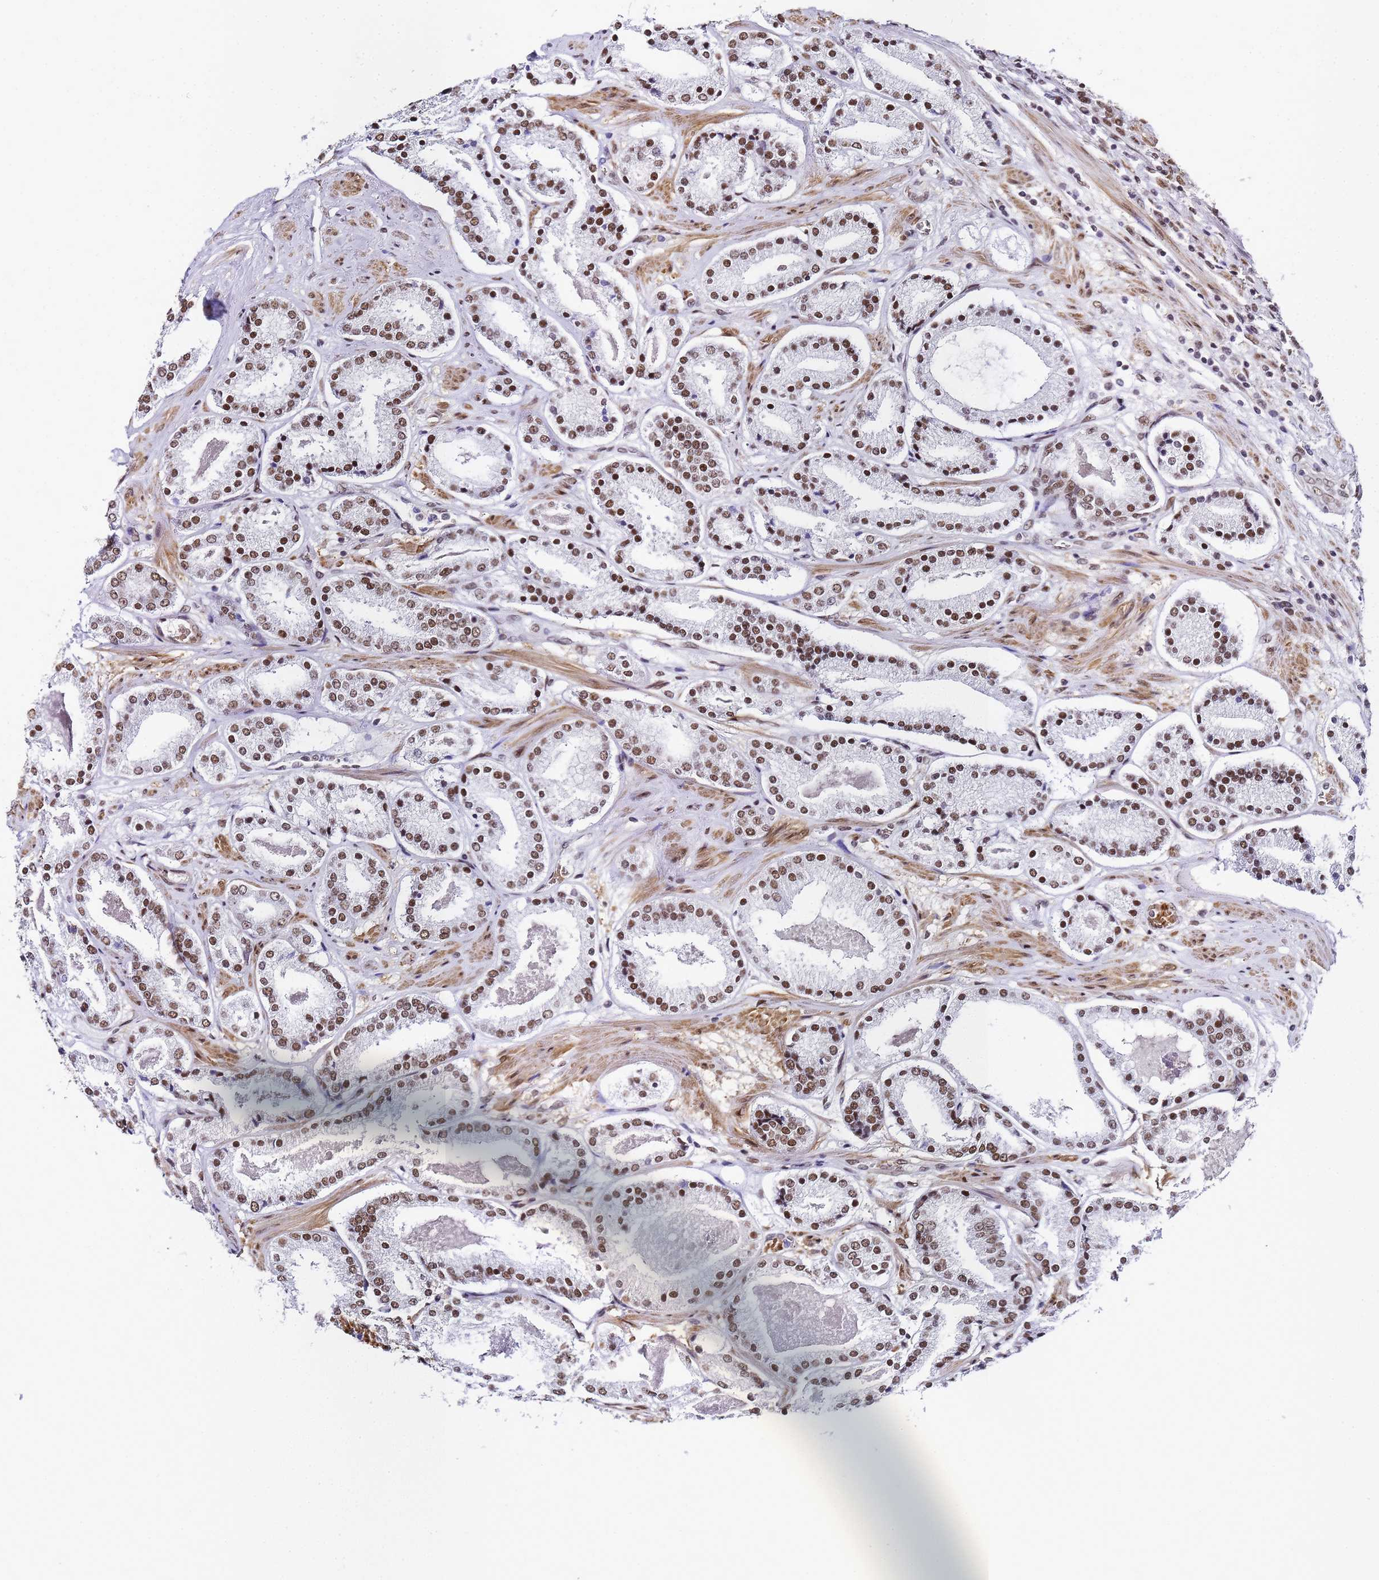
{"staining": {"intensity": "moderate", "quantity": ">75%", "location": "nuclear"}, "tissue": "prostate cancer", "cell_type": "Tumor cells", "image_type": "cancer", "snomed": [{"axis": "morphology", "description": "Adenocarcinoma, High grade"}, {"axis": "topography", "description": "Prostate"}], "caption": "Protein staining of prostate cancer (high-grade adenocarcinoma) tissue reveals moderate nuclear staining in about >75% of tumor cells.", "gene": "POLR1A", "patient": {"sex": "male", "age": 63}}